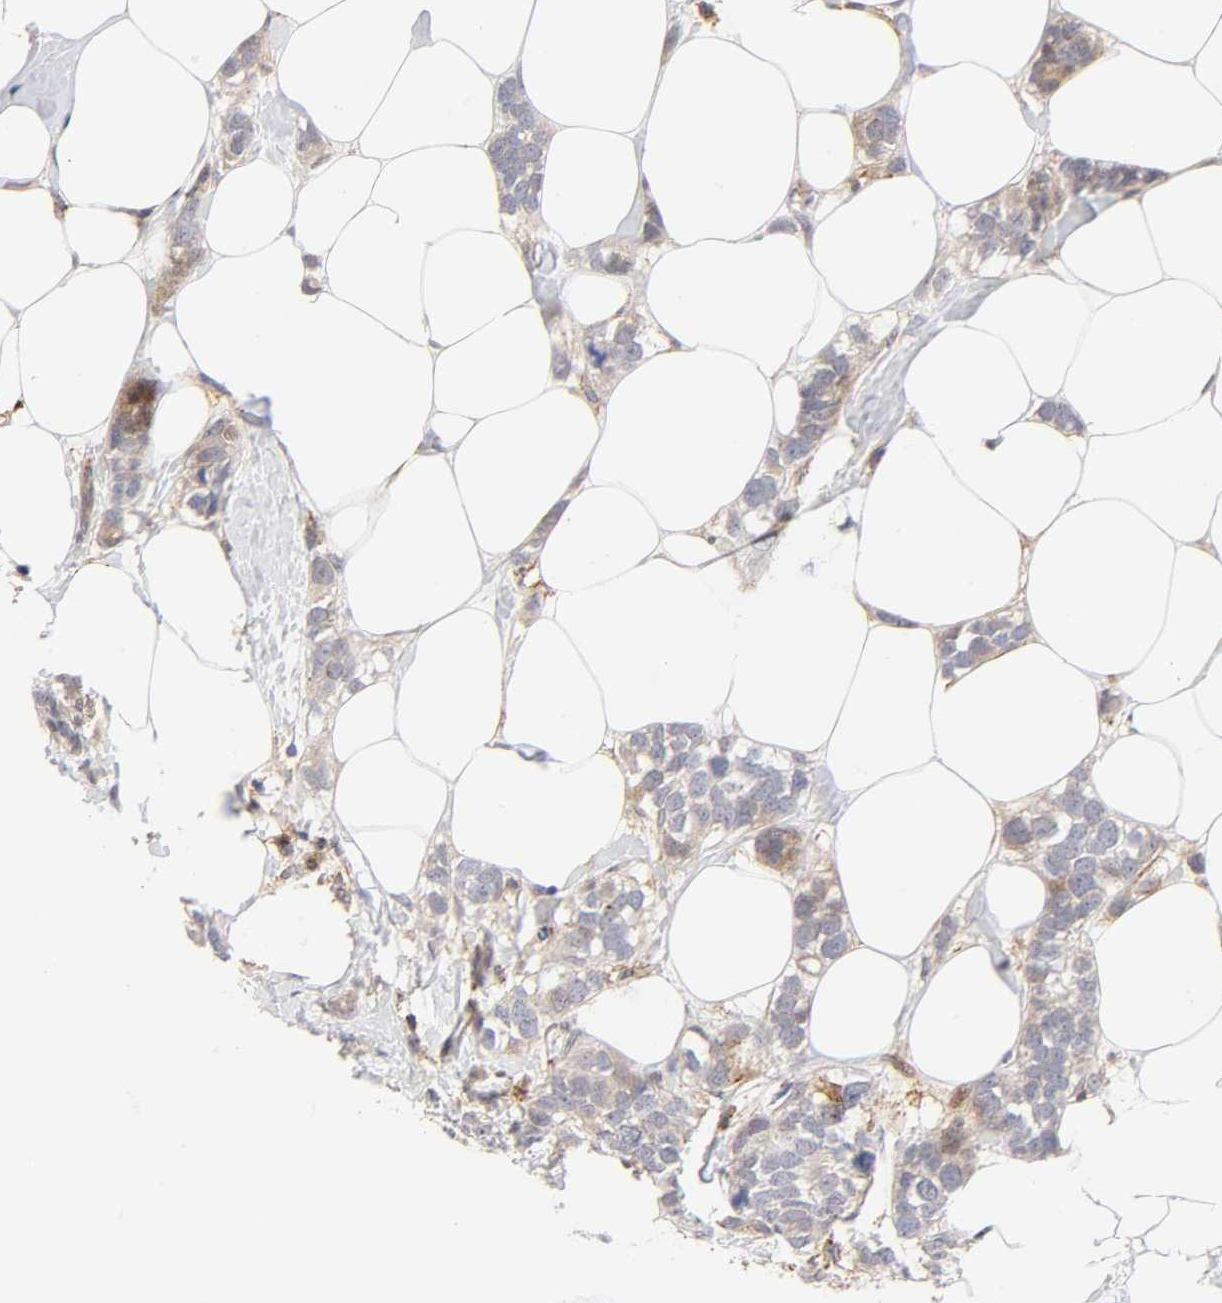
{"staining": {"intensity": "weak", "quantity": "25%-75%", "location": "cytoplasmic/membranous"}, "tissue": "breast cancer", "cell_type": "Tumor cells", "image_type": "cancer", "snomed": [{"axis": "morphology", "description": "Normal tissue, NOS"}, {"axis": "morphology", "description": "Duct carcinoma"}, {"axis": "topography", "description": "Breast"}], "caption": "Infiltrating ductal carcinoma (breast) stained for a protein reveals weak cytoplasmic/membranous positivity in tumor cells.", "gene": "ANXA7", "patient": {"sex": "female", "age": 50}}